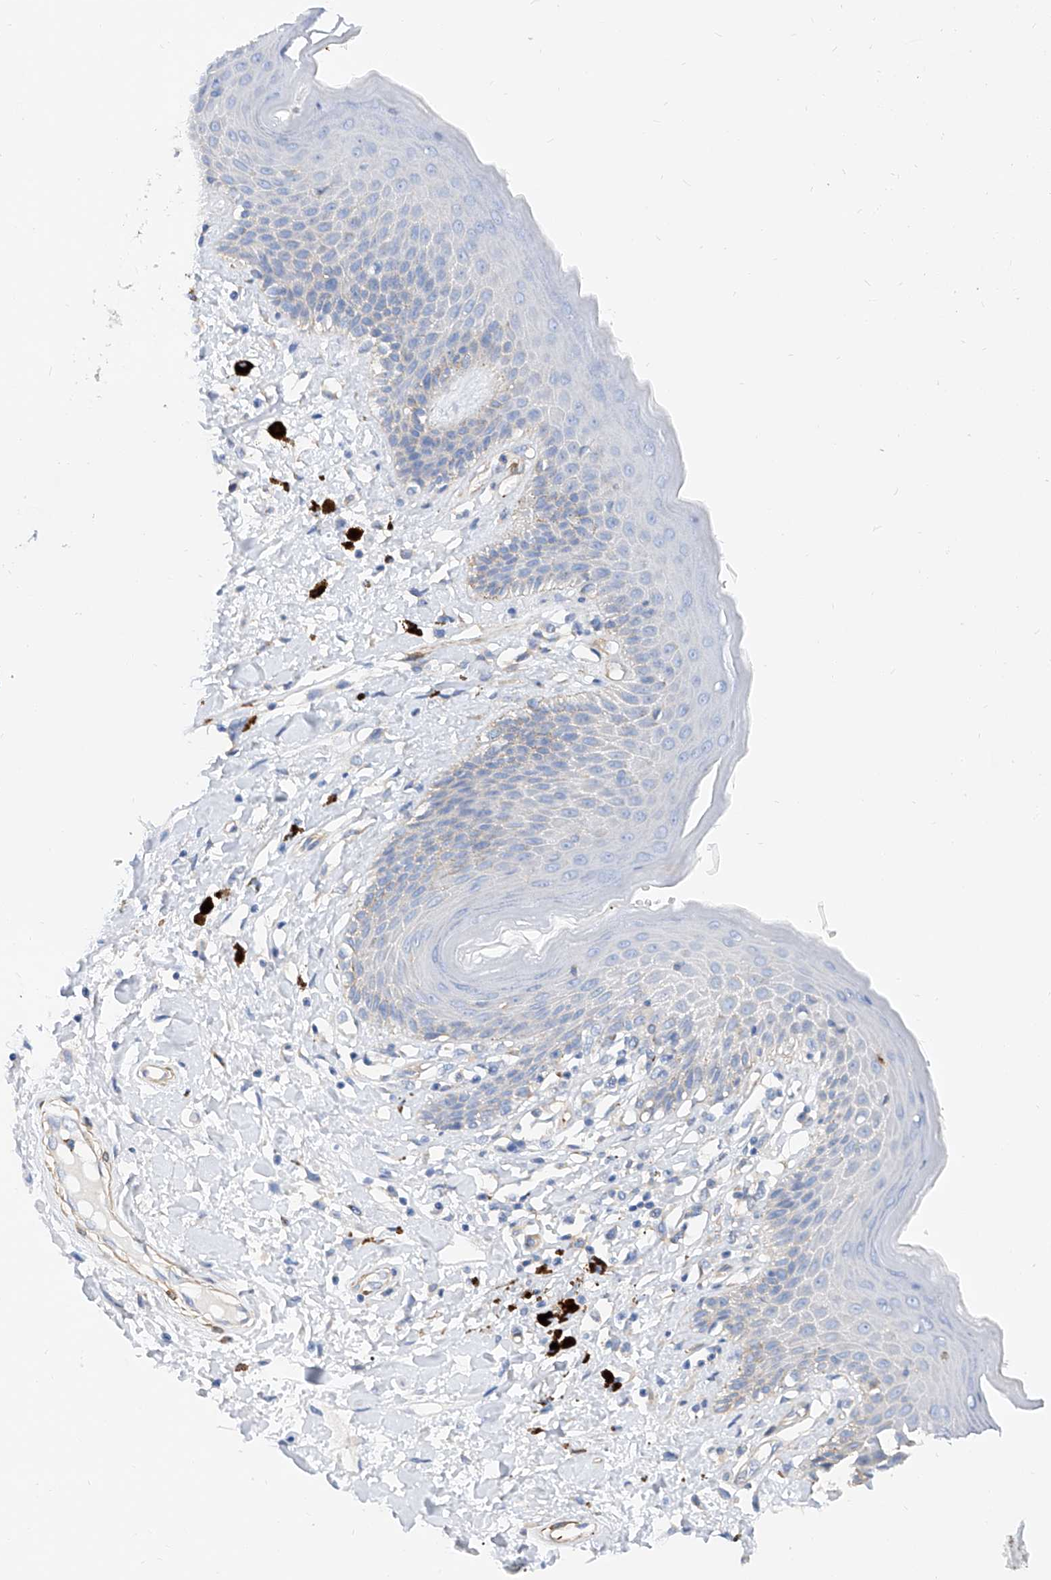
{"staining": {"intensity": "moderate", "quantity": "<25%", "location": "cytoplasmic/membranous"}, "tissue": "skin", "cell_type": "Epidermal cells", "image_type": "normal", "snomed": [{"axis": "morphology", "description": "Normal tissue, NOS"}, {"axis": "topography", "description": "Anal"}], "caption": "Protein staining of normal skin displays moderate cytoplasmic/membranous expression in approximately <25% of epidermal cells.", "gene": "TAS2R60", "patient": {"sex": "female", "age": 78}}